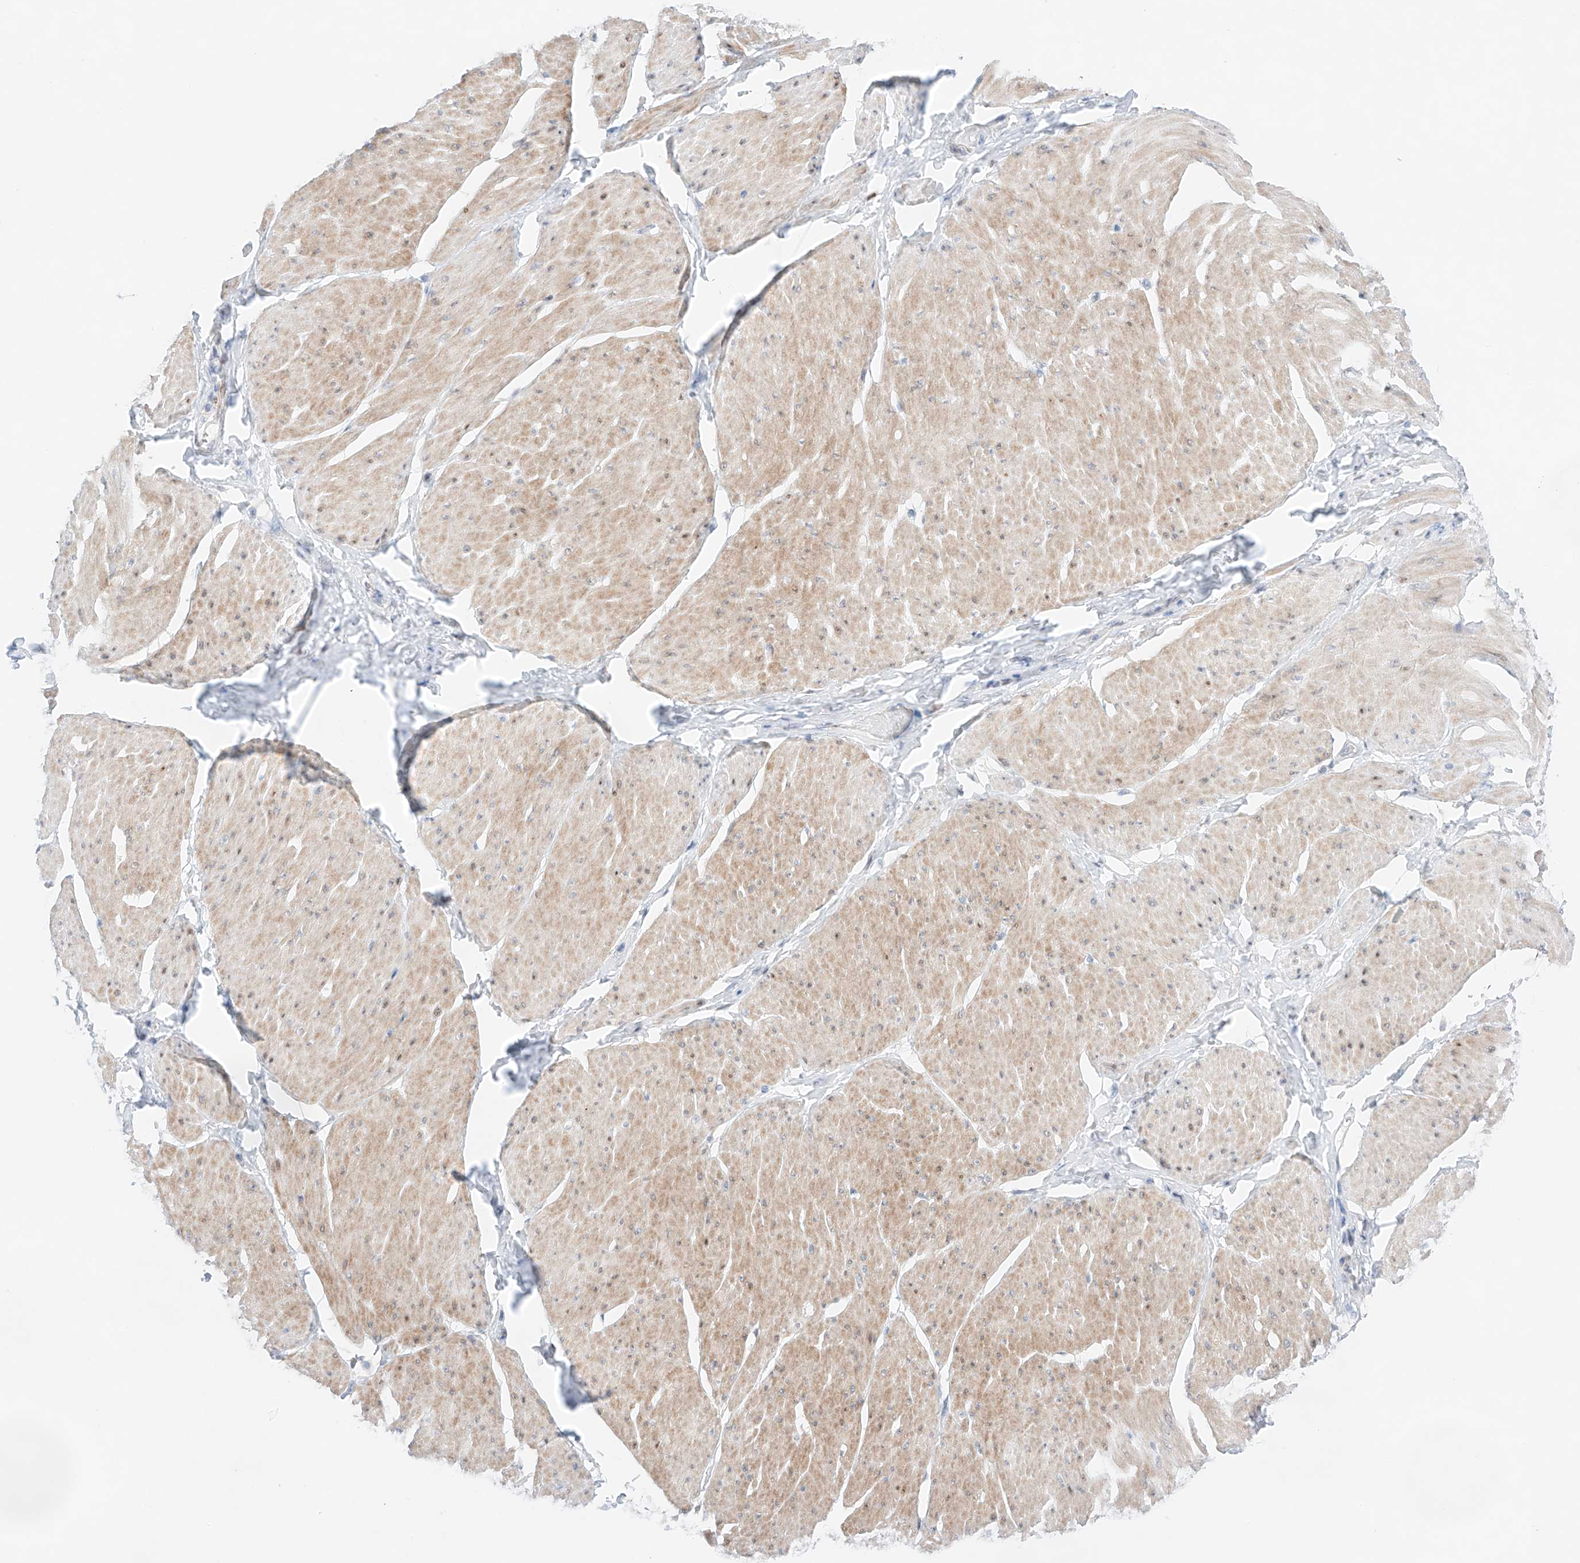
{"staining": {"intensity": "moderate", "quantity": ">75%", "location": "cytoplasmic/membranous,nuclear"}, "tissue": "smooth muscle", "cell_type": "Smooth muscle cells", "image_type": "normal", "snomed": [{"axis": "morphology", "description": "Urothelial carcinoma, High grade"}, {"axis": "topography", "description": "Urinary bladder"}], "caption": "Protein expression analysis of benign smooth muscle demonstrates moderate cytoplasmic/membranous,nuclear expression in approximately >75% of smooth muscle cells.", "gene": "NT5C3B", "patient": {"sex": "male", "age": 46}}